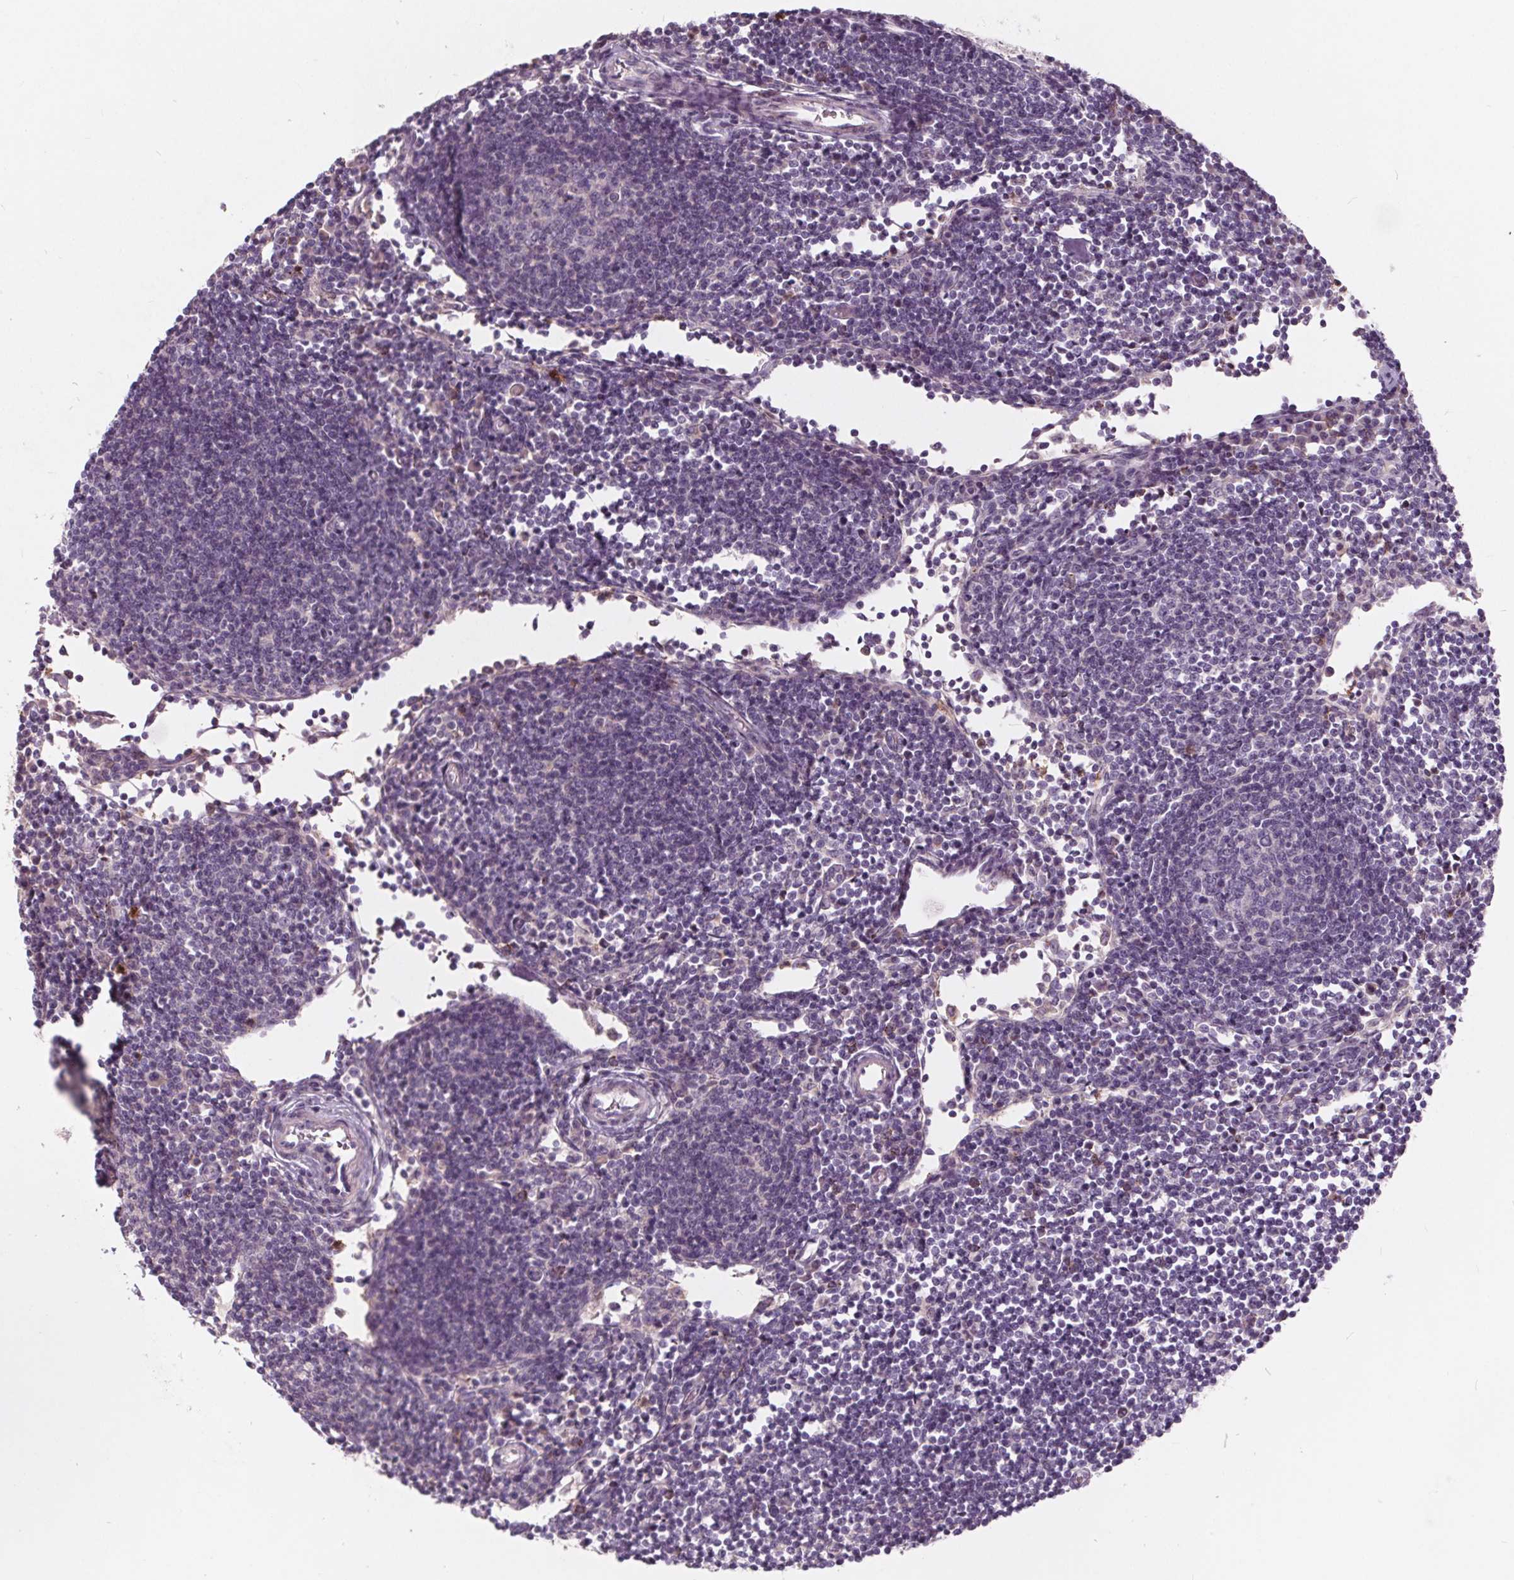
{"staining": {"intensity": "negative", "quantity": "none", "location": "none"}, "tissue": "lymph node", "cell_type": "Germinal center cells", "image_type": "normal", "snomed": [{"axis": "morphology", "description": "Normal tissue, NOS"}, {"axis": "topography", "description": "Lymph node"}], "caption": "Human lymph node stained for a protein using immunohistochemistry (IHC) exhibits no staining in germinal center cells.", "gene": "HAAO", "patient": {"sex": "male", "age": 67}}